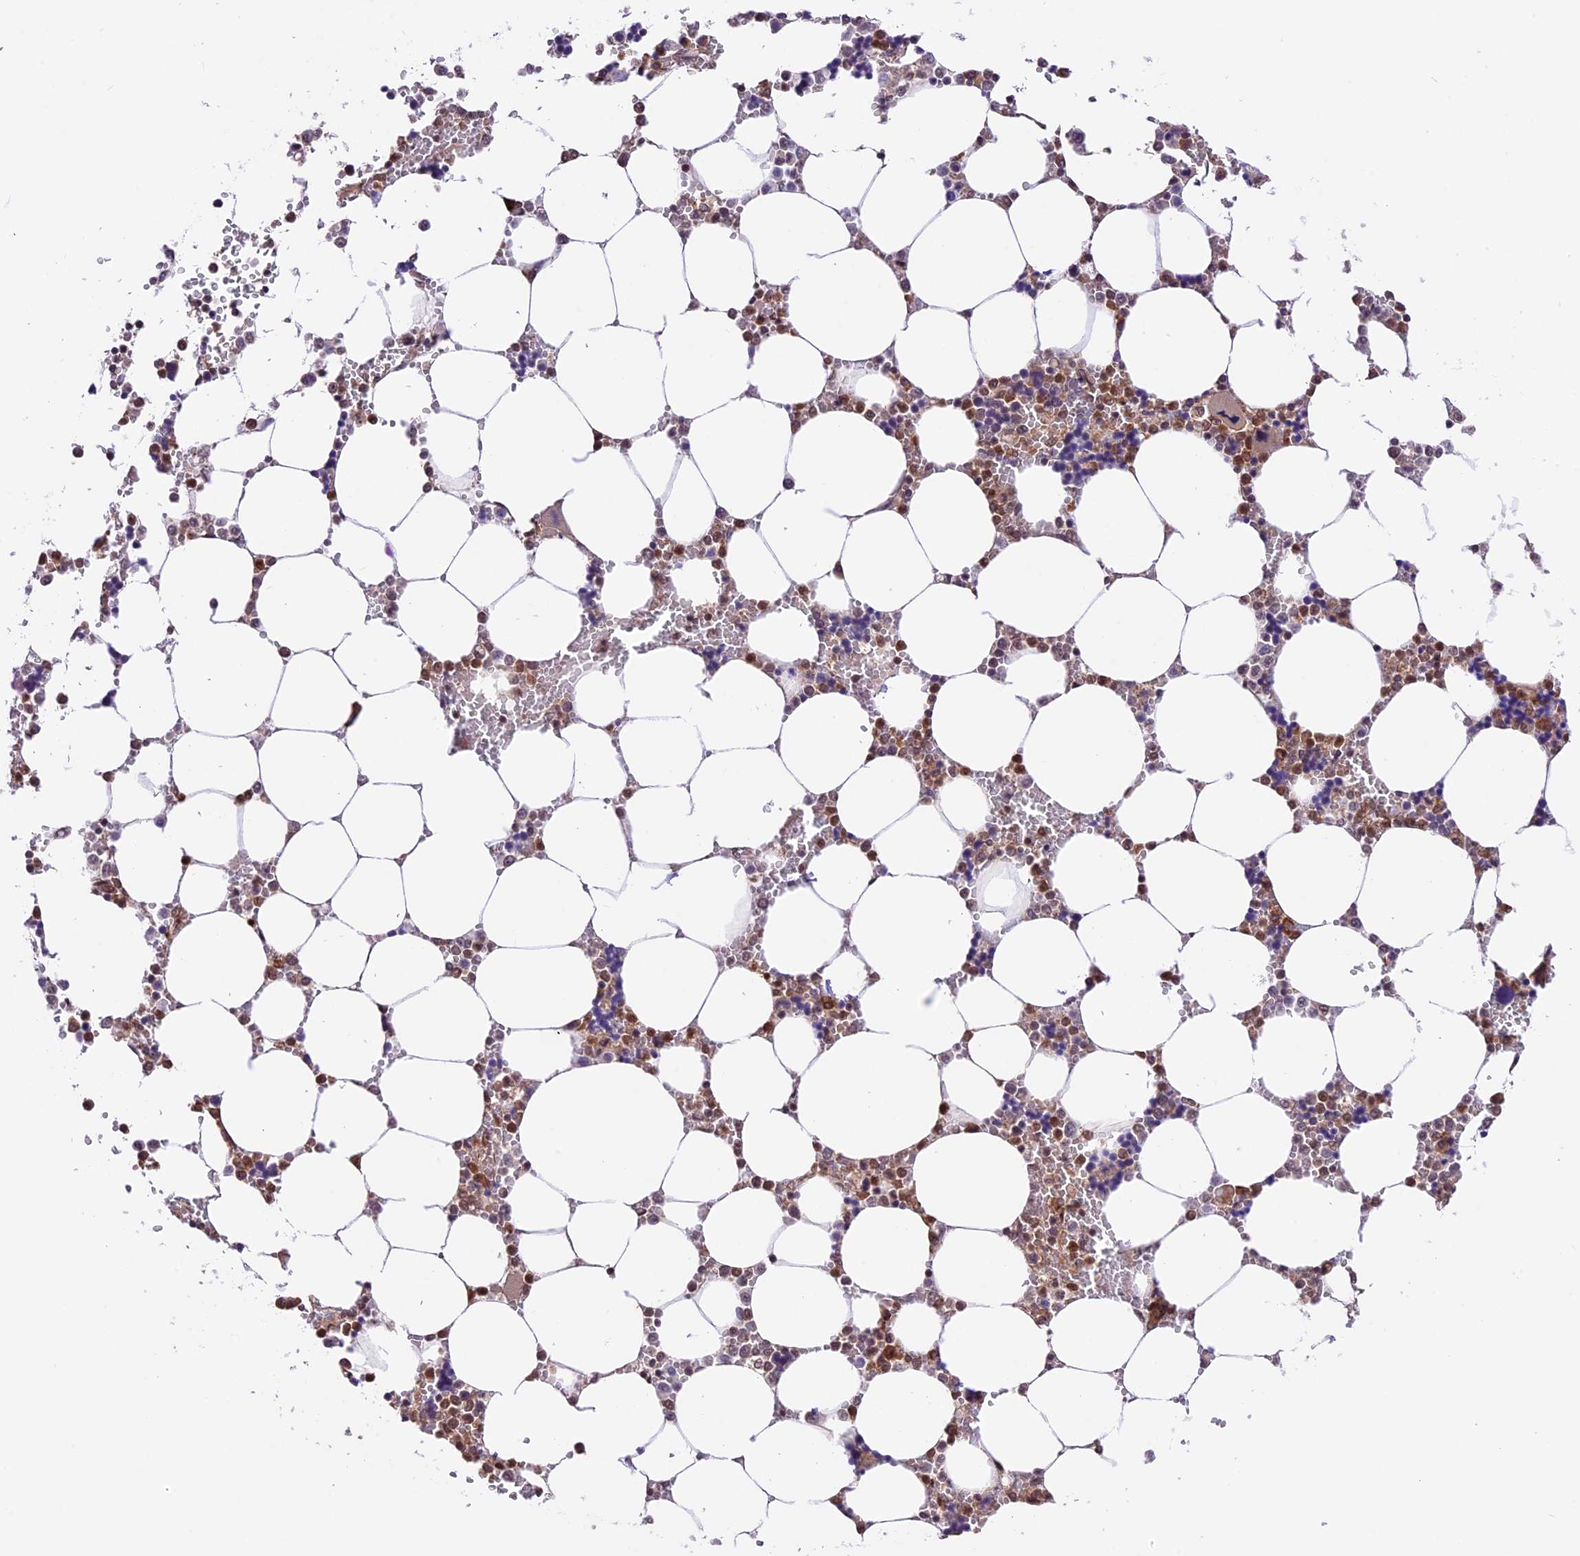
{"staining": {"intensity": "strong", "quantity": "25%-75%", "location": "cytoplasmic/membranous,nuclear"}, "tissue": "bone marrow", "cell_type": "Hematopoietic cells", "image_type": "normal", "snomed": [{"axis": "morphology", "description": "Normal tissue, NOS"}, {"axis": "topography", "description": "Bone marrow"}], "caption": "Unremarkable bone marrow demonstrates strong cytoplasmic/membranous,nuclear expression in about 25%-75% of hematopoietic cells, visualized by immunohistochemistry. (Brightfield microscopy of DAB IHC at high magnification).", "gene": "DHX38", "patient": {"sex": "male", "age": 64}}